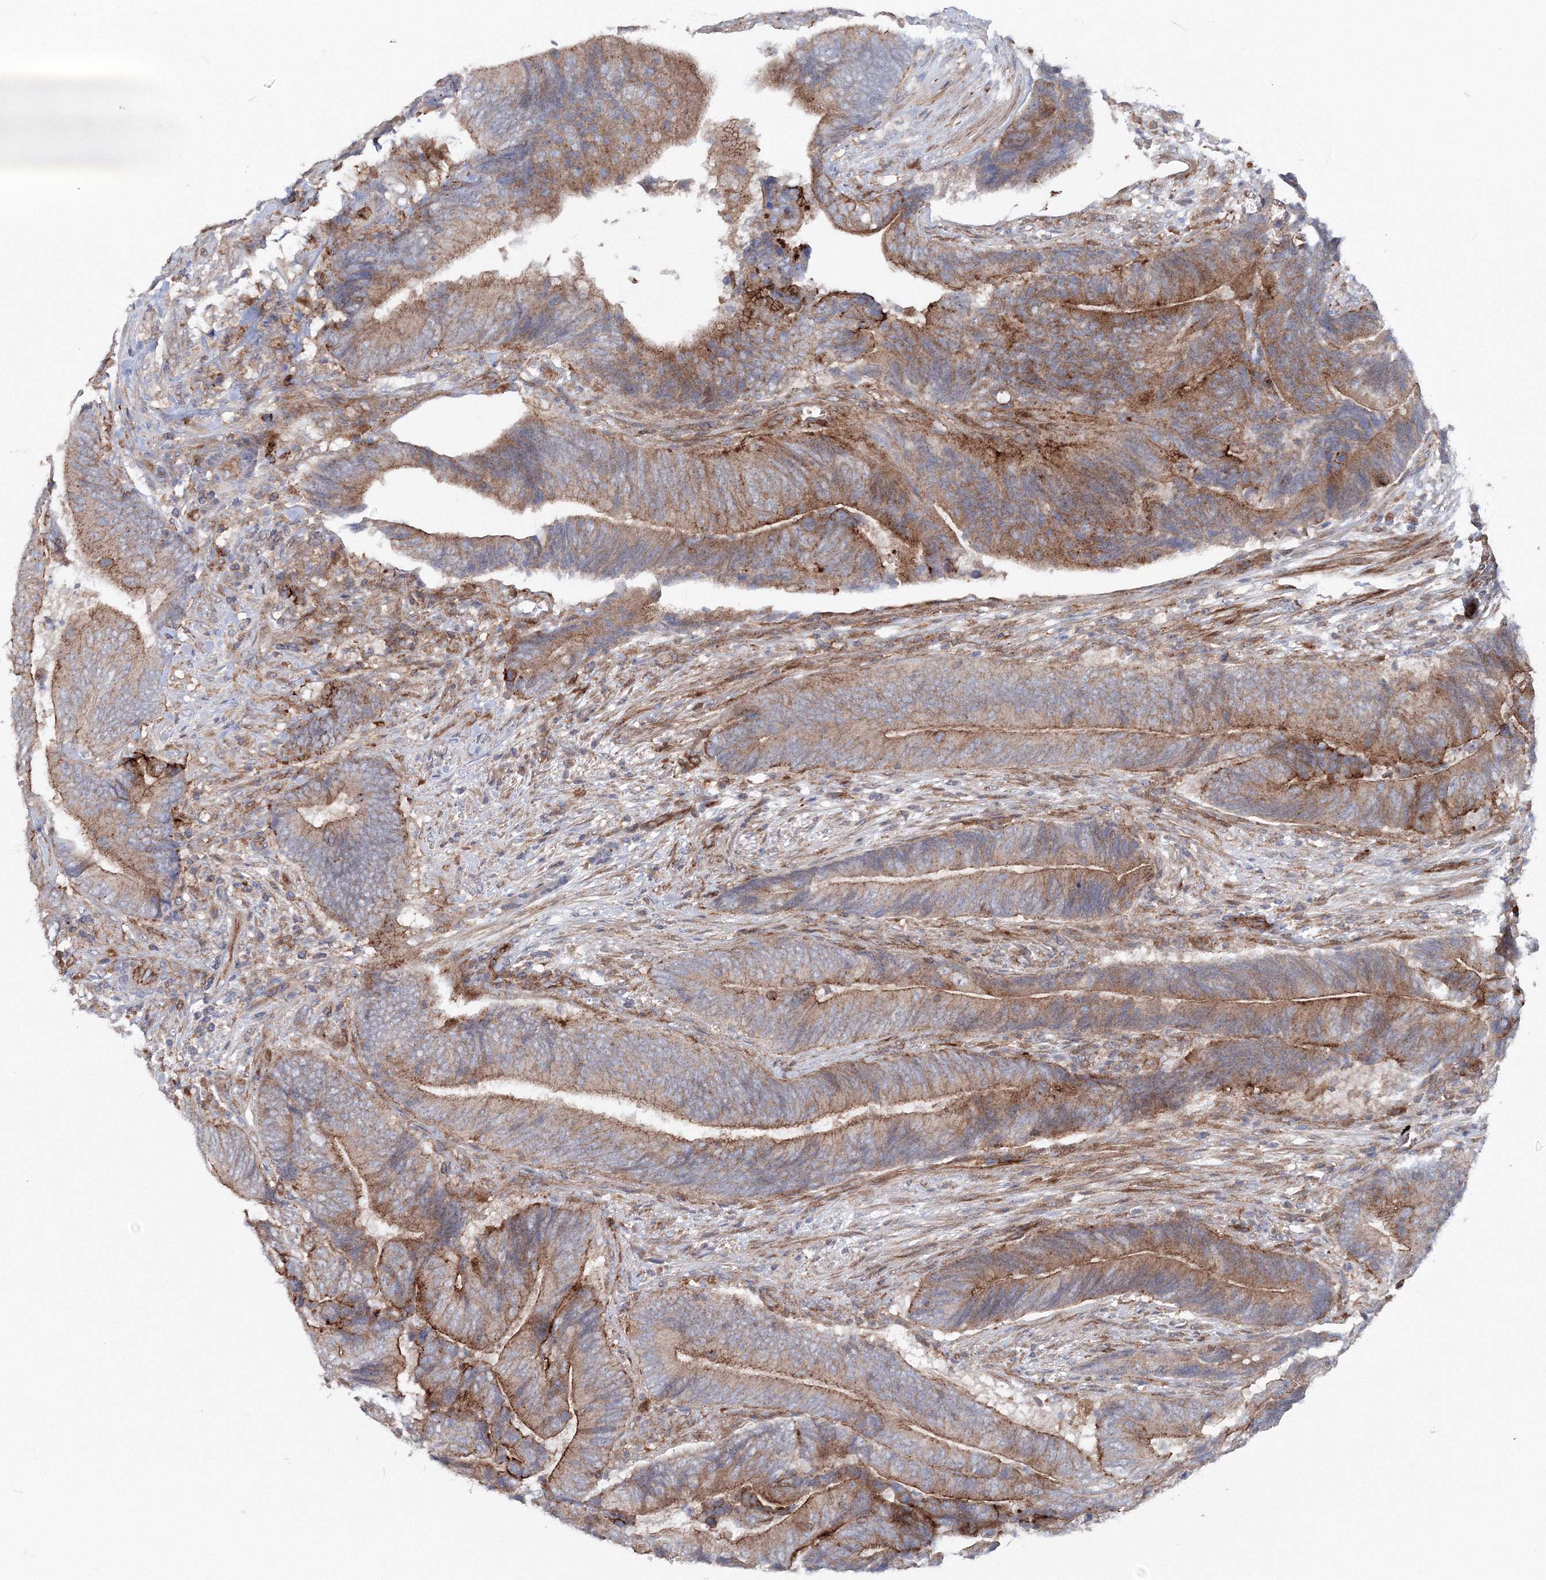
{"staining": {"intensity": "moderate", "quantity": ">75%", "location": "cytoplasmic/membranous"}, "tissue": "colorectal cancer", "cell_type": "Tumor cells", "image_type": "cancer", "snomed": [{"axis": "morphology", "description": "Normal tissue, NOS"}, {"axis": "morphology", "description": "Adenocarcinoma, NOS"}, {"axis": "topography", "description": "Colon"}], "caption": "Immunohistochemistry photomicrograph of neoplastic tissue: human adenocarcinoma (colorectal) stained using IHC displays medium levels of moderate protein expression localized specifically in the cytoplasmic/membranous of tumor cells, appearing as a cytoplasmic/membranous brown color.", "gene": "GGA2", "patient": {"sex": "male", "age": 56}}